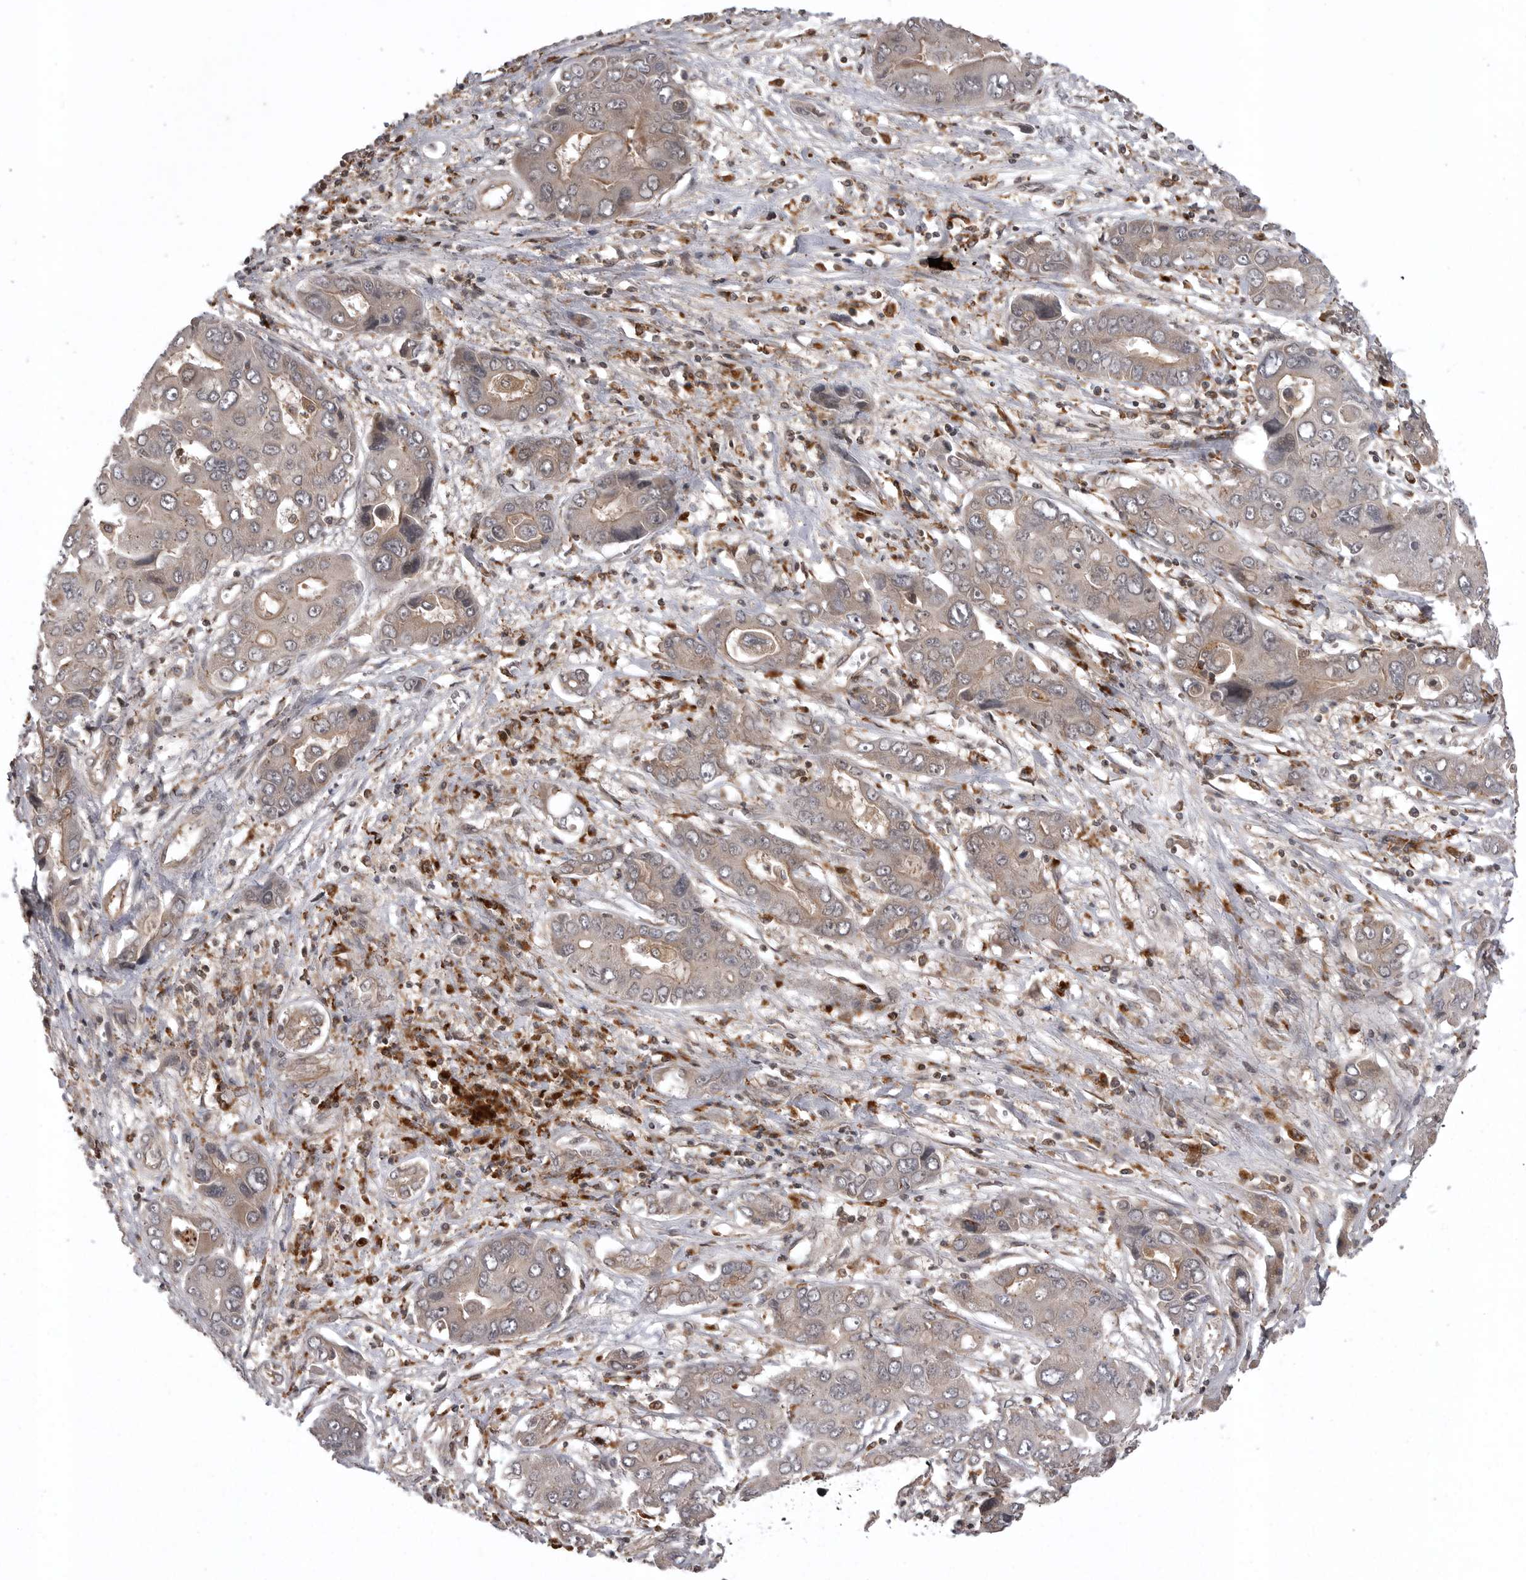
{"staining": {"intensity": "weak", "quantity": "<25%", "location": "cytoplasmic/membranous"}, "tissue": "liver cancer", "cell_type": "Tumor cells", "image_type": "cancer", "snomed": [{"axis": "morphology", "description": "Cholangiocarcinoma"}, {"axis": "topography", "description": "Liver"}], "caption": "Protein analysis of liver cholangiocarcinoma displays no significant expression in tumor cells. (IHC, brightfield microscopy, high magnification).", "gene": "AOAH", "patient": {"sex": "male", "age": 67}}